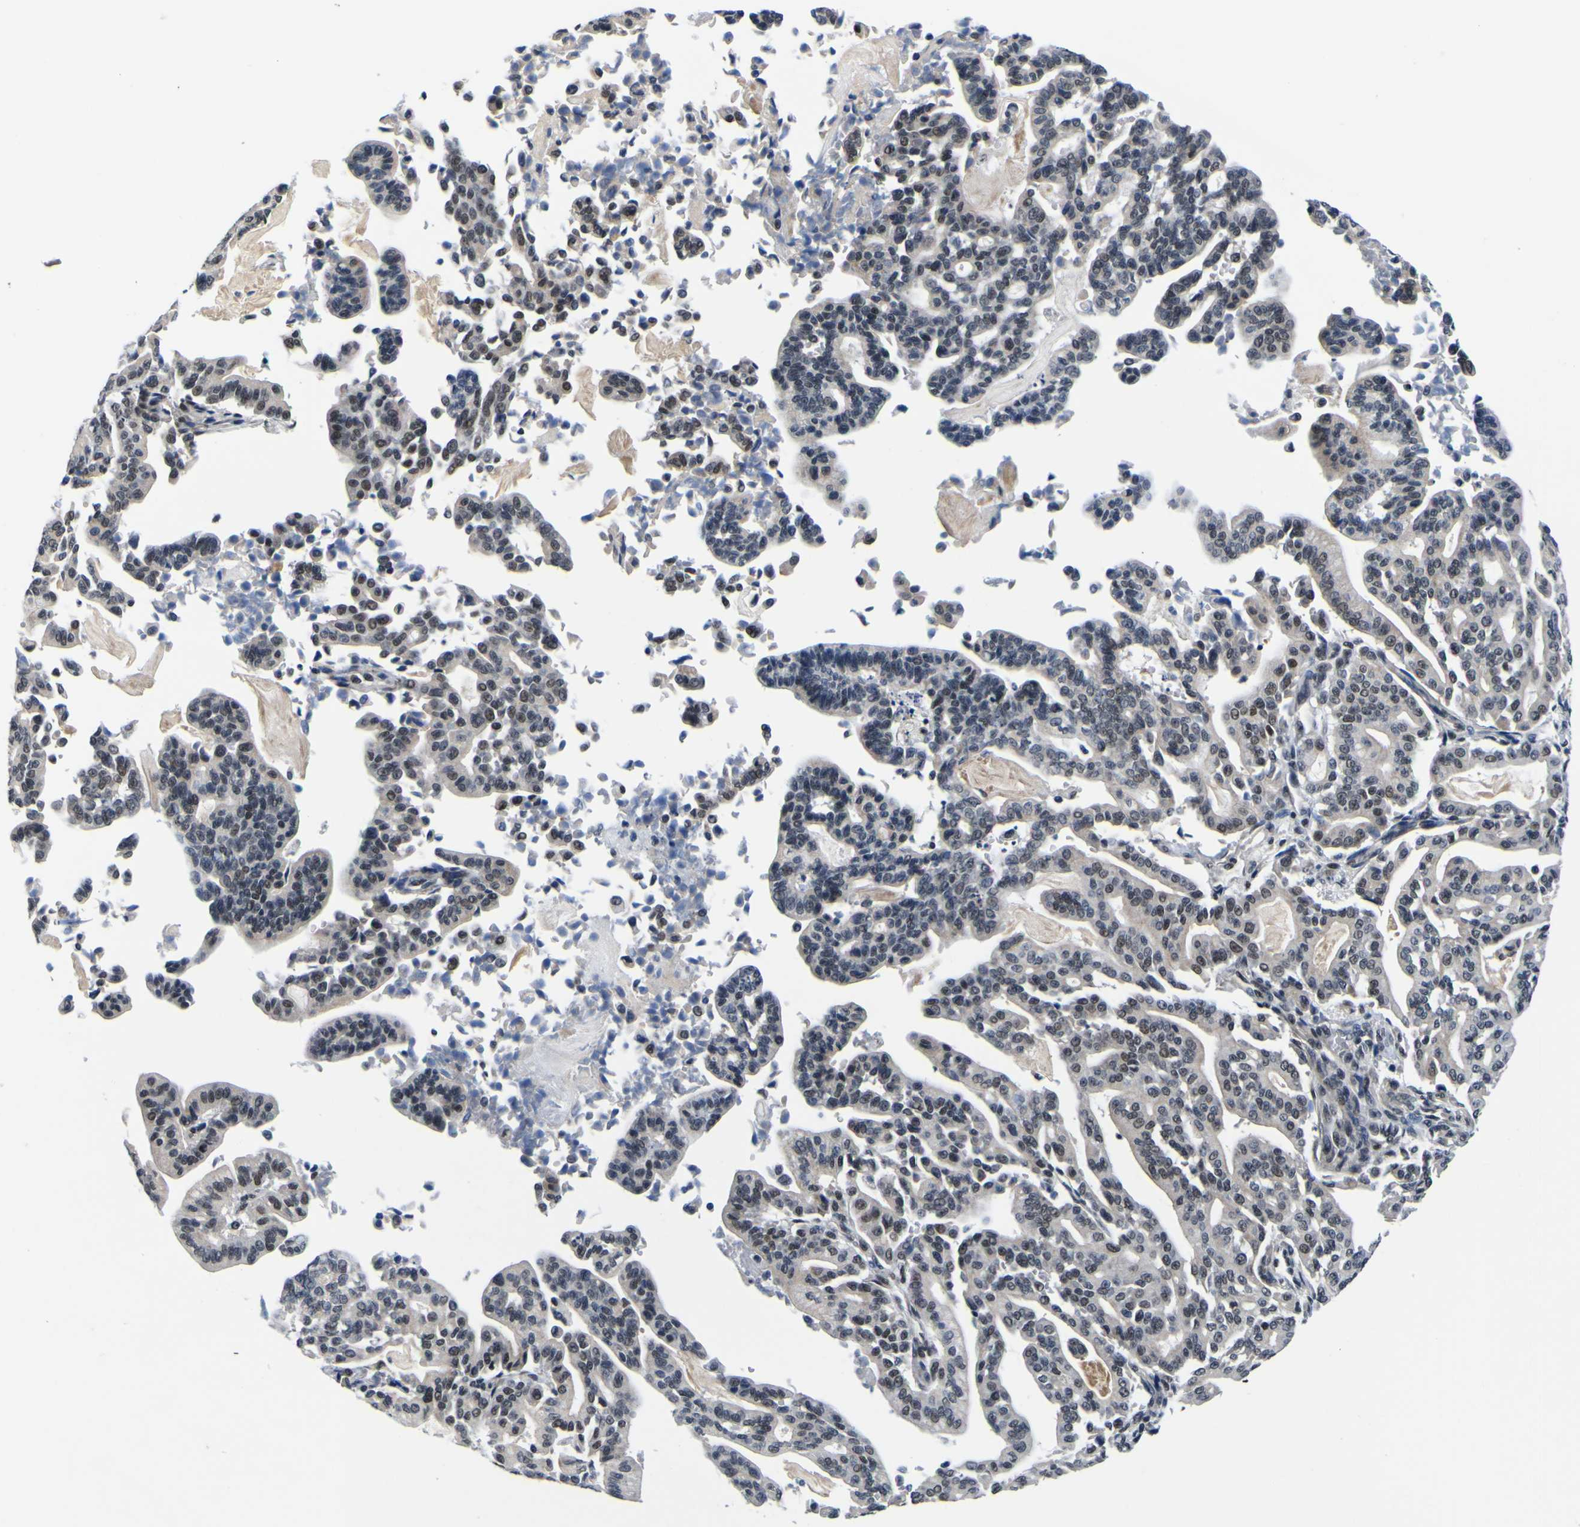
{"staining": {"intensity": "weak", "quantity": "25%-75%", "location": "nuclear"}, "tissue": "pancreatic cancer", "cell_type": "Tumor cells", "image_type": "cancer", "snomed": [{"axis": "morphology", "description": "Adenocarcinoma, NOS"}, {"axis": "topography", "description": "Pancreas"}], "caption": "Protein staining of pancreatic cancer tissue reveals weak nuclear positivity in about 25%-75% of tumor cells.", "gene": "CUL4B", "patient": {"sex": "male", "age": 63}}